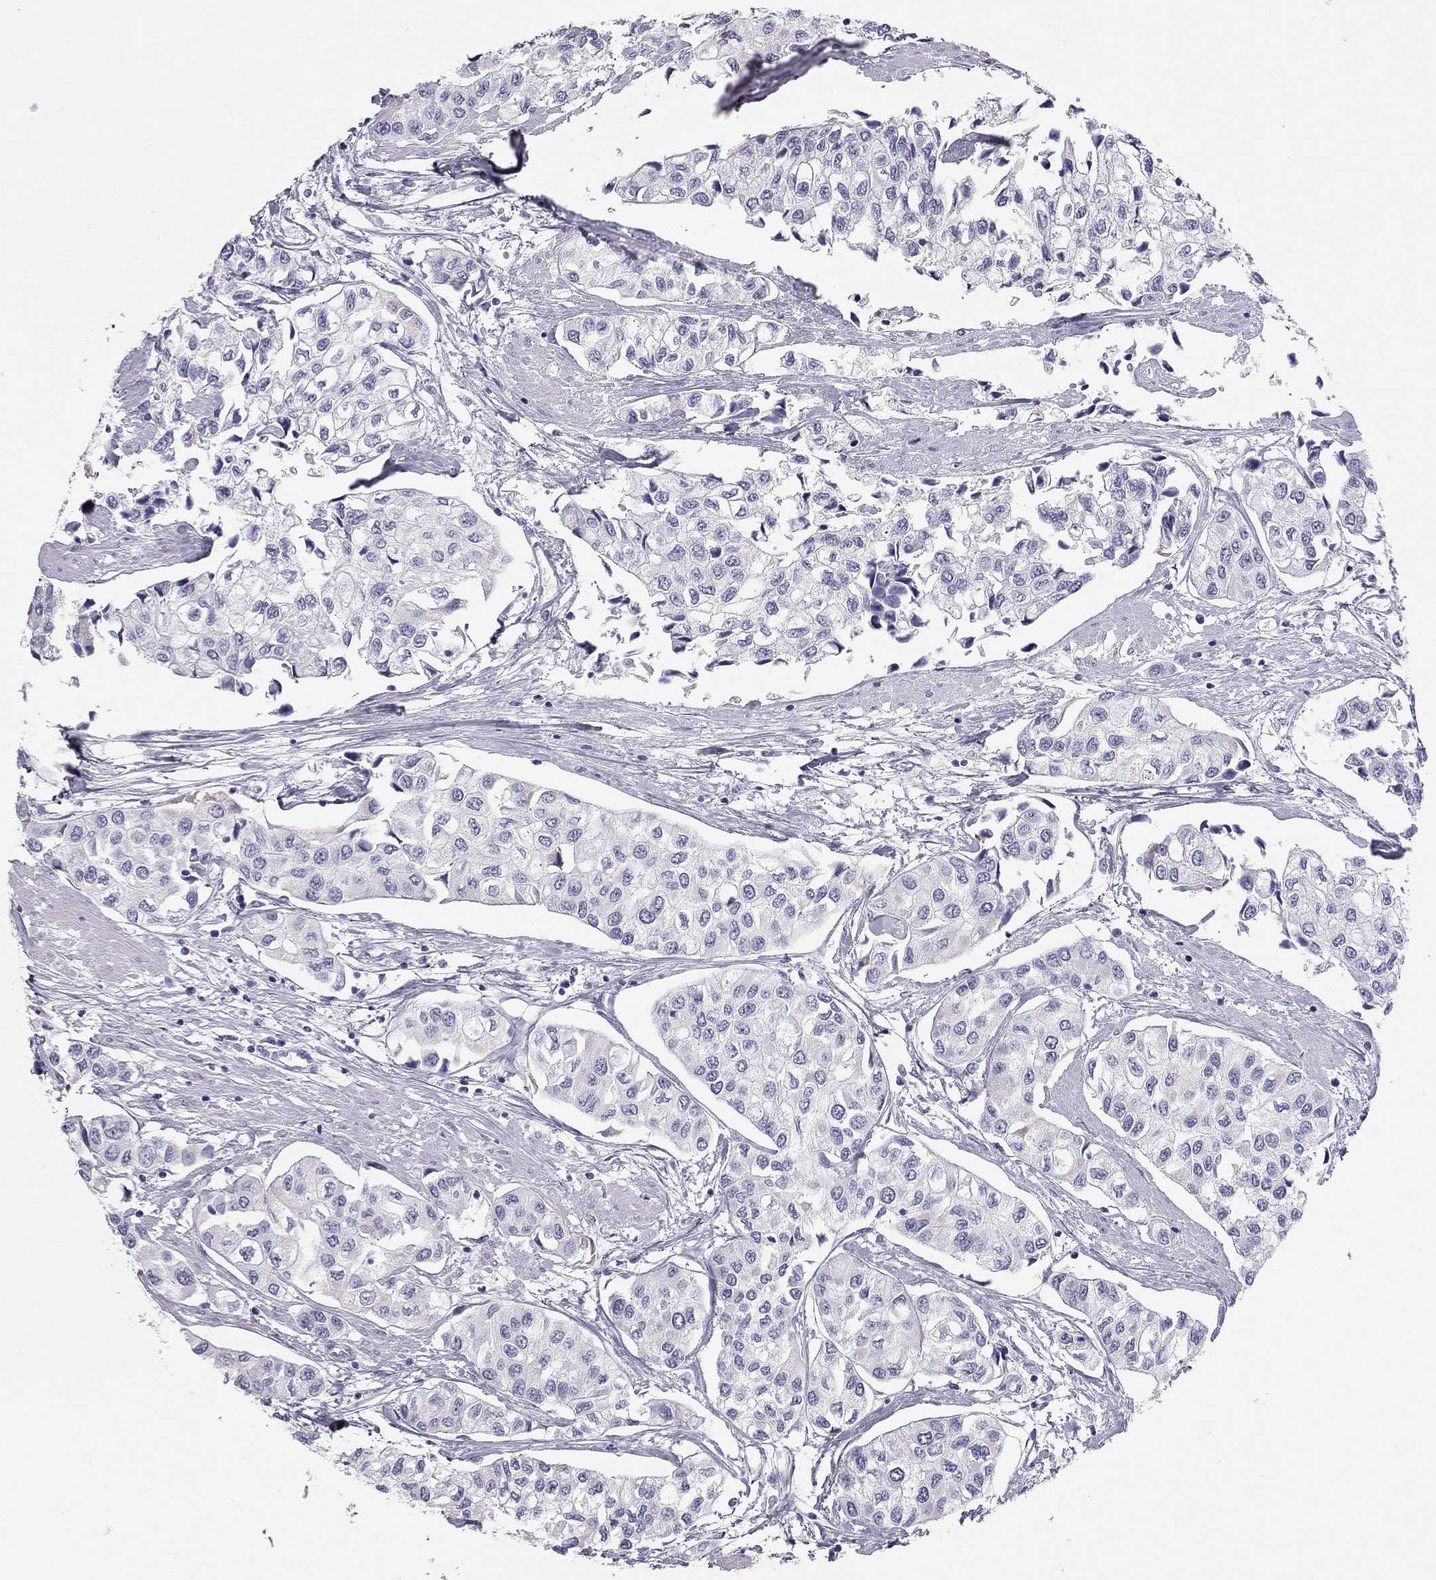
{"staining": {"intensity": "negative", "quantity": "none", "location": "none"}, "tissue": "urothelial cancer", "cell_type": "Tumor cells", "image_type": "cancer", "snomed": [{"axis": "morphology", "description": "Urothelial carcinoma, High grade"}, {"axis": "topography", "description": "Urinary bladder"}], "caption": "An image of urothelial carcinoma (high-grade) stained for a protein displays no brown staining in tumor cells.", "gene": "TRPM3", "patient": {"sex": "male", "age": 73}}